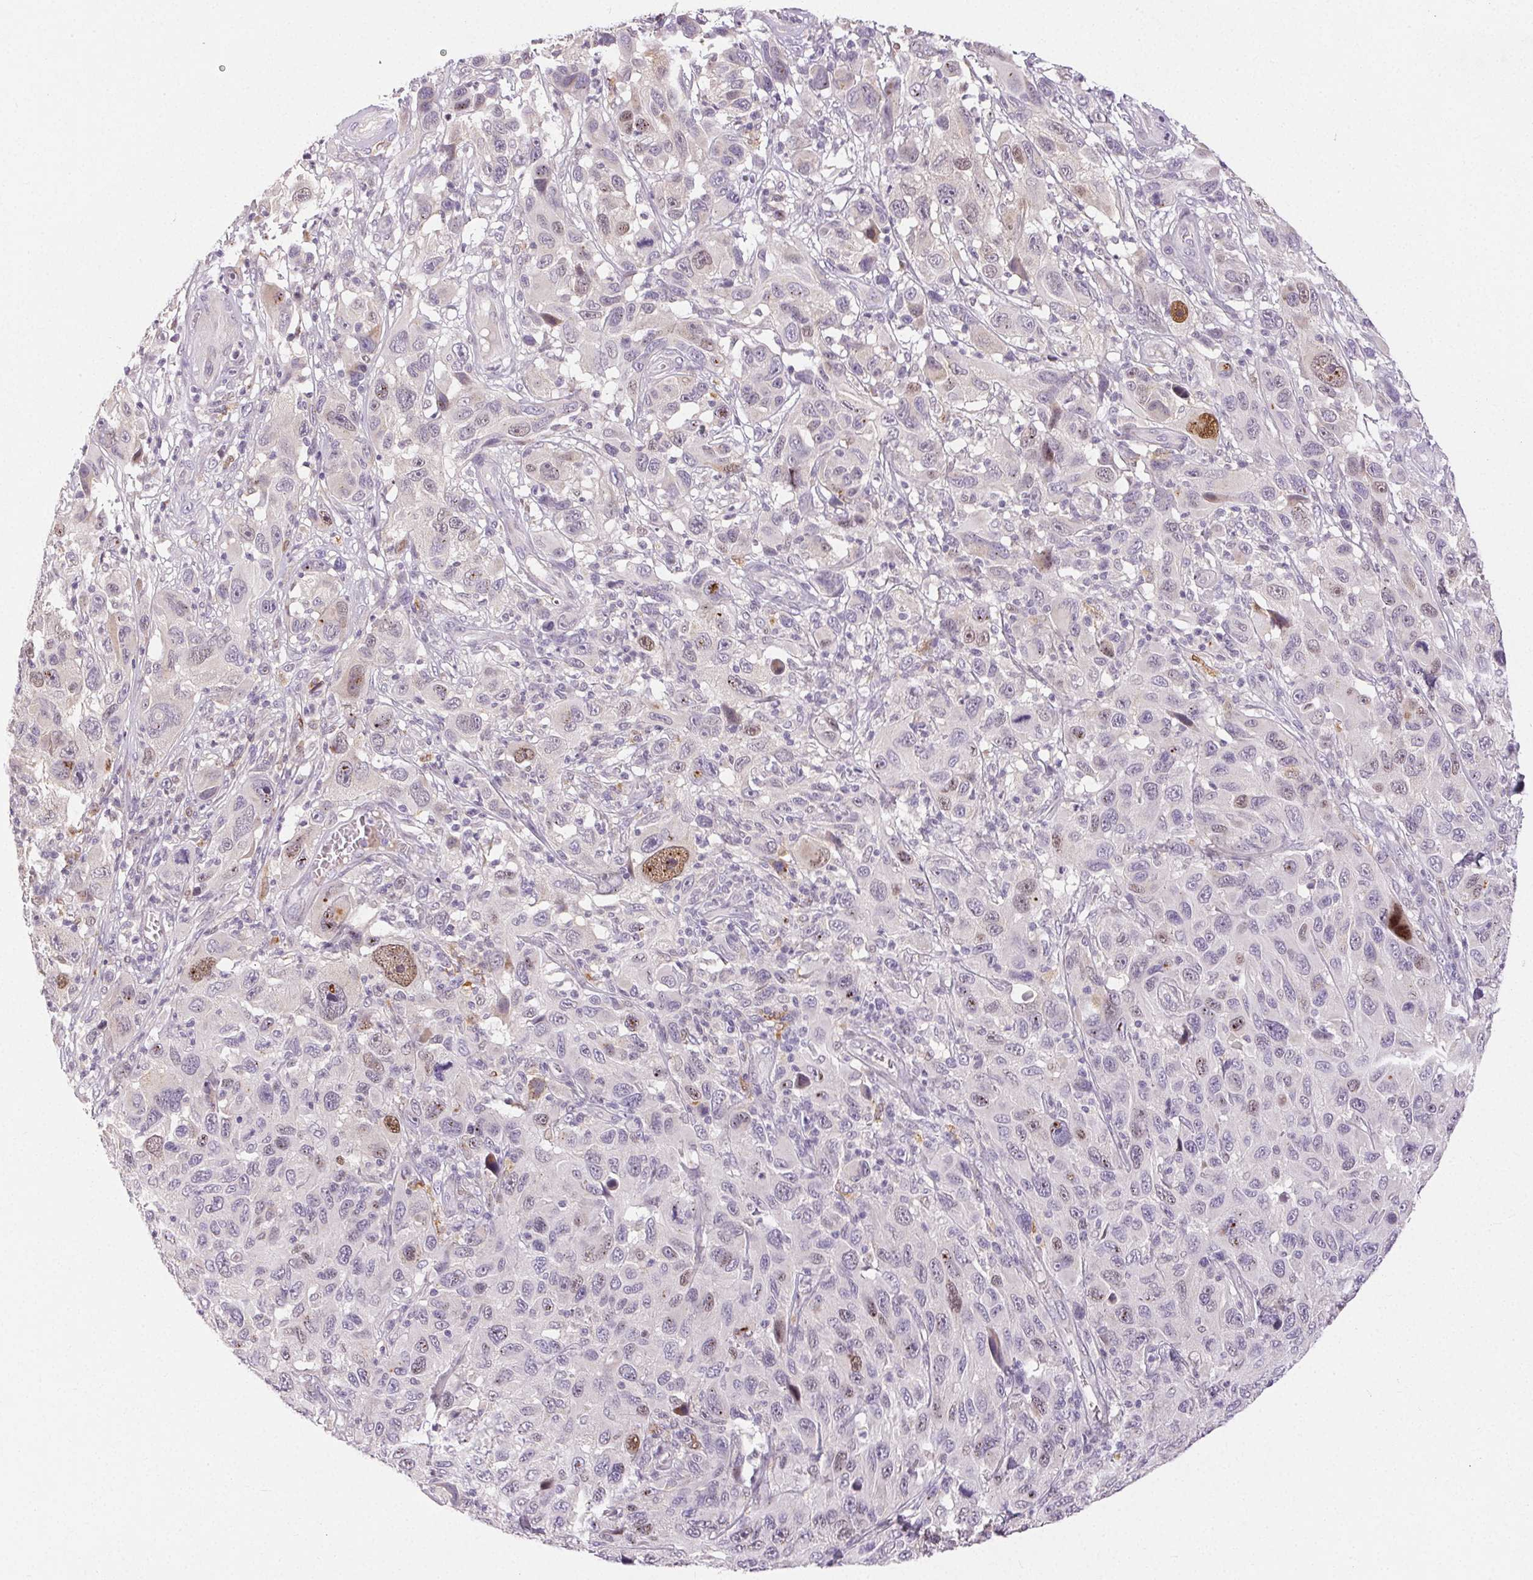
{"staining": {"intensity": "negative", "quantity": "none", "location": "none"}, "tissue": "melanoma", "cell_type": "Tumor cells", "image_type": "cancer", "snomed": [{"axis": "morphology", "description": "Malignant melanoma, NOS"}, {"axis": "topography", "description": "Skin"}], "caption": "Melanoma was stained to show a protein in brown. There is no significant positivity in tumor cells.", "gene": "RPGRIP1", "patient": {"sex": "male", "age": 53}}